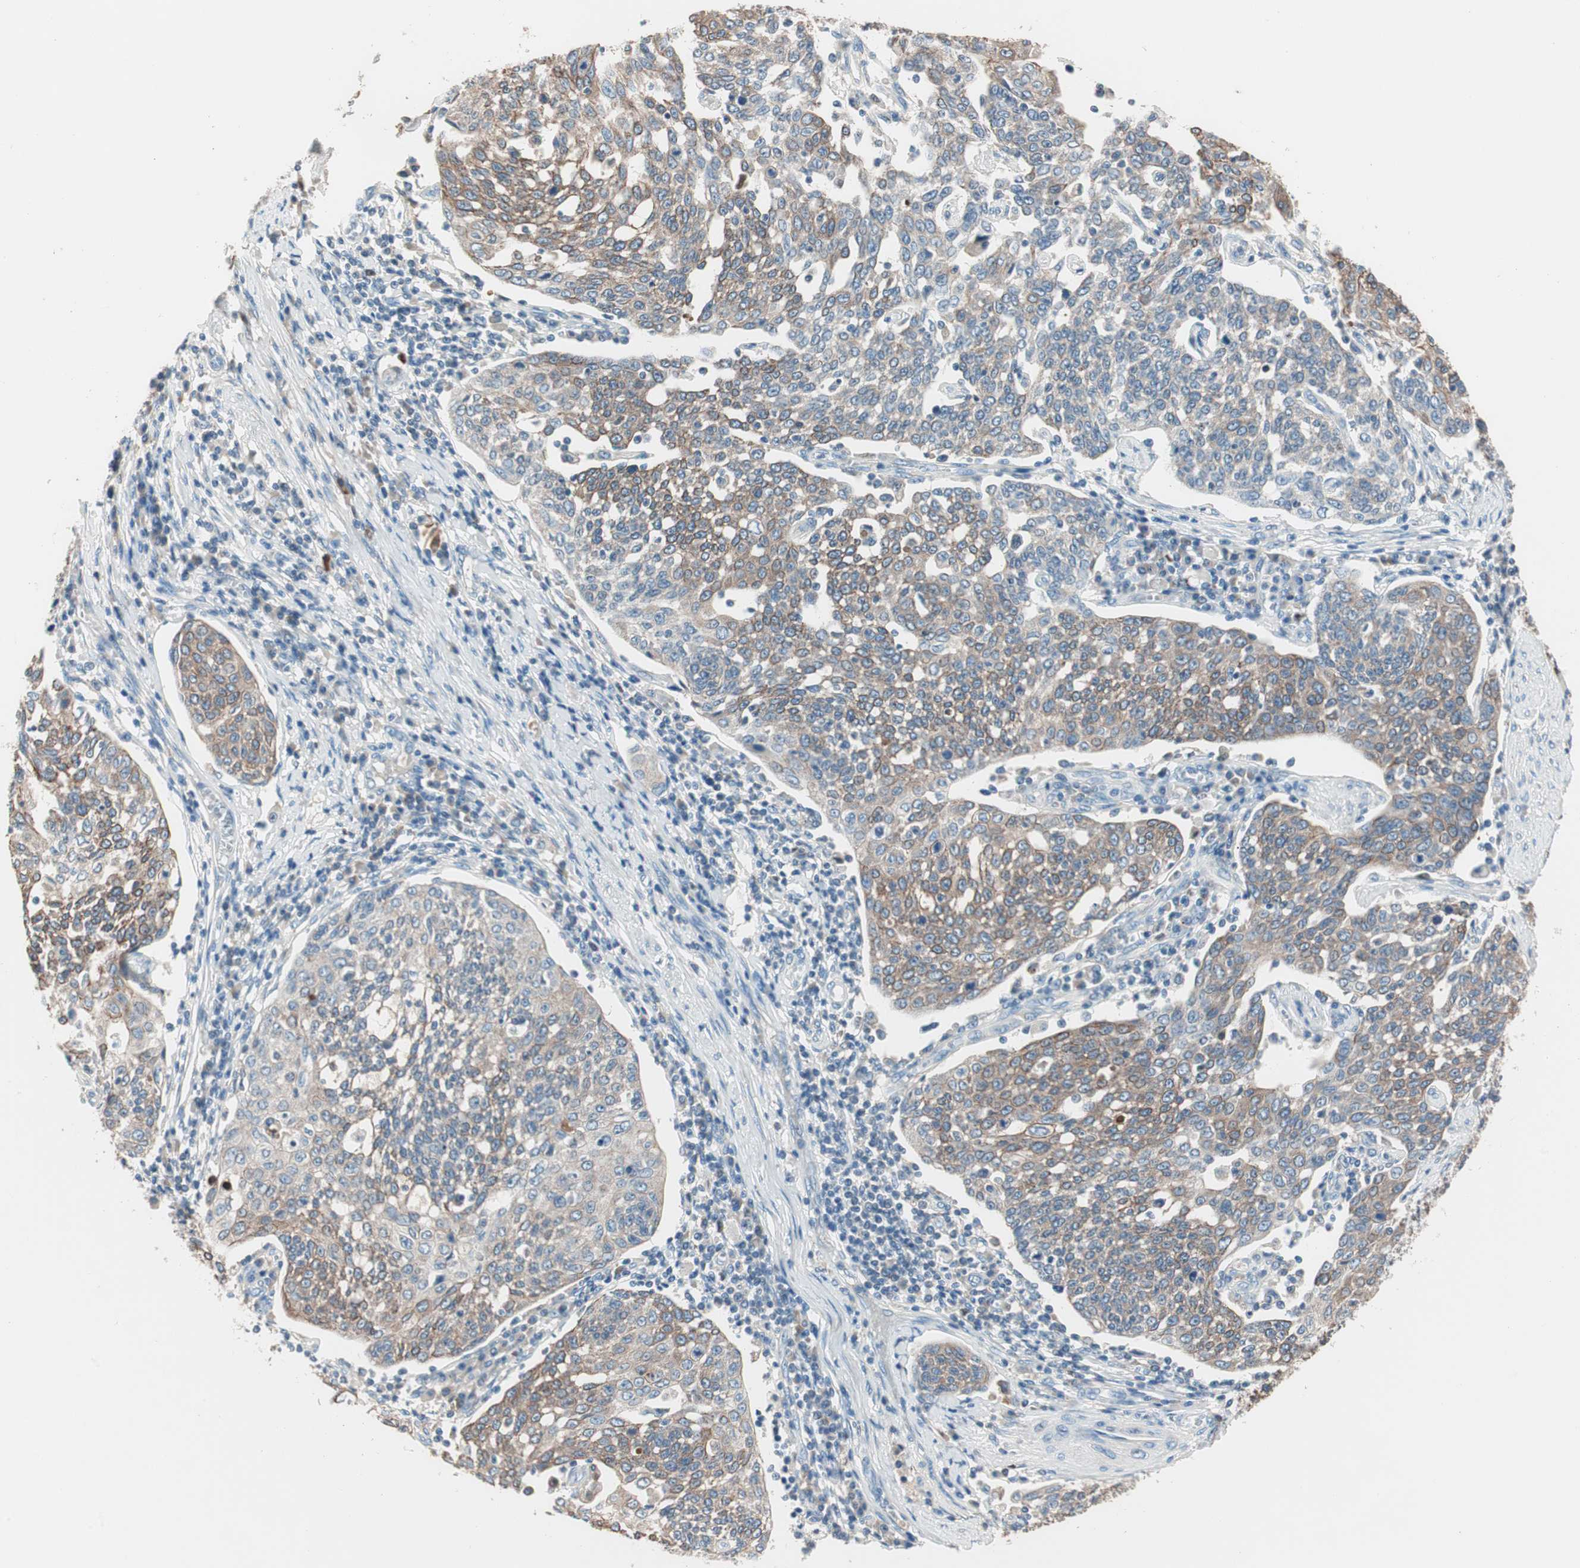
{"staining": {"intensity": "weak", "quantity": ">75%", "location": "cytoplasmic/membranous"}, "tissue": "cervical cancer", "cell_type": "Tumor cells", "image_type": "cancer", "snomed": [{"axis": "morphology", "description": "Squamous cell carcinoma, NOS"}, {"axis": "topography", "description": "Cervix"}], "caption": "Tumor cells show weak cytoplasmic/membranous expression in approximately >75% of cells in cervical cancer. The staining is performed using DAB (3,3'-diaminobenzidine) brown chromogen to label protein expression. The nuclei are counter-stained blue using hematoxylin.", "gene": "RAD54B", "patient": {"sex": "female", "age": 34}}